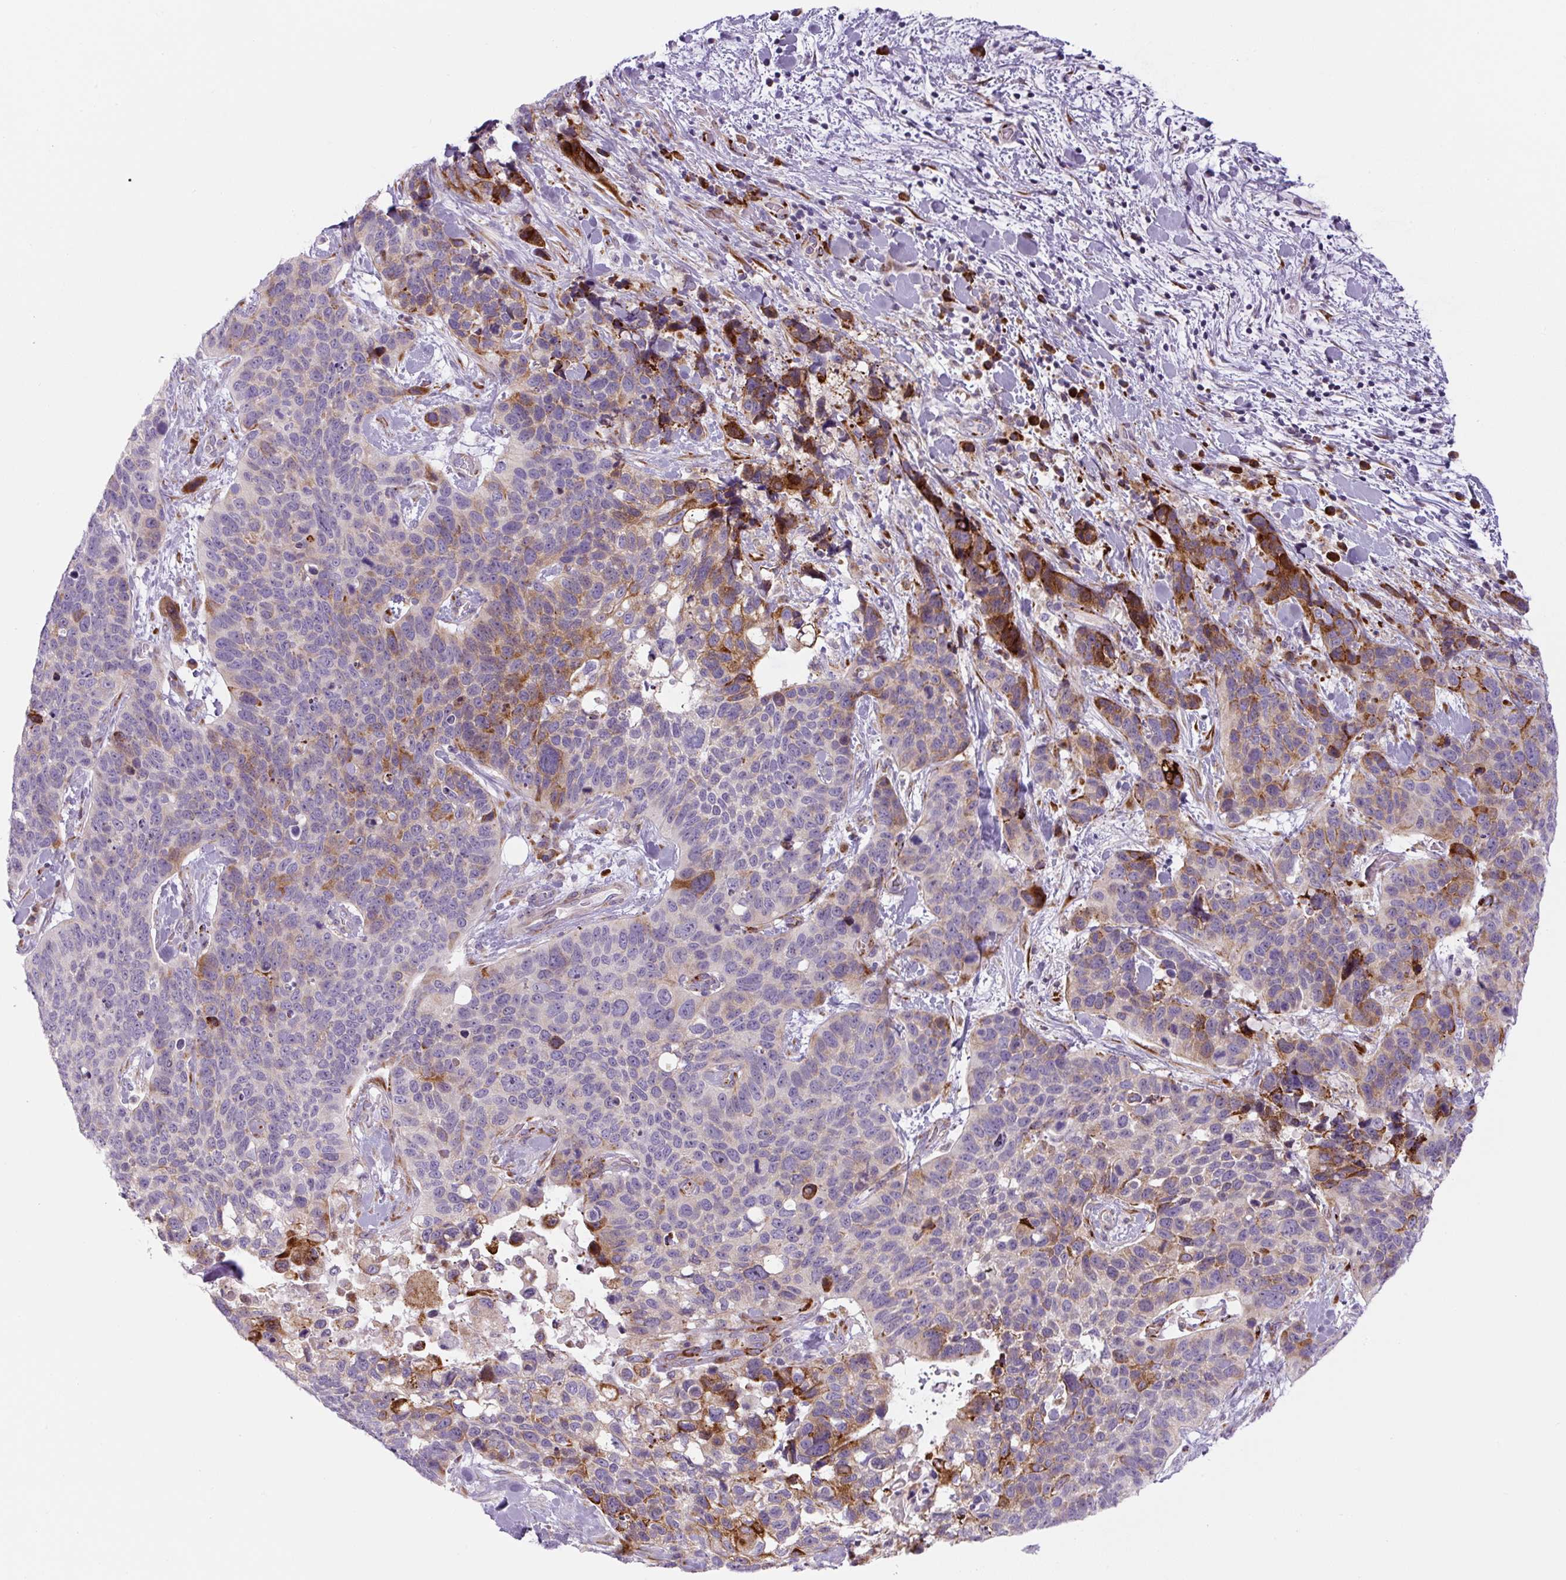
{"staining": {"intensity": "moderate", "quantity": "<25%", "location": "cytoplasmic/membranous"}, "tissue": "lung cancer", "cell_type": "Tumor cells", "image_type": "cancer", "snomed": [{"axis": "morphology", "description": "Squamous cell carcinoma, NOS"}, {"axis": "topography", "description": "Lung"}], "caption": "This is a micrograph of IHC staining of lung cancer, which shows moderate staining in the cytoplasmic/membranous of tumor cells.", "gene": "DISP3", "patient": {"sex": "male", "age": 62}}